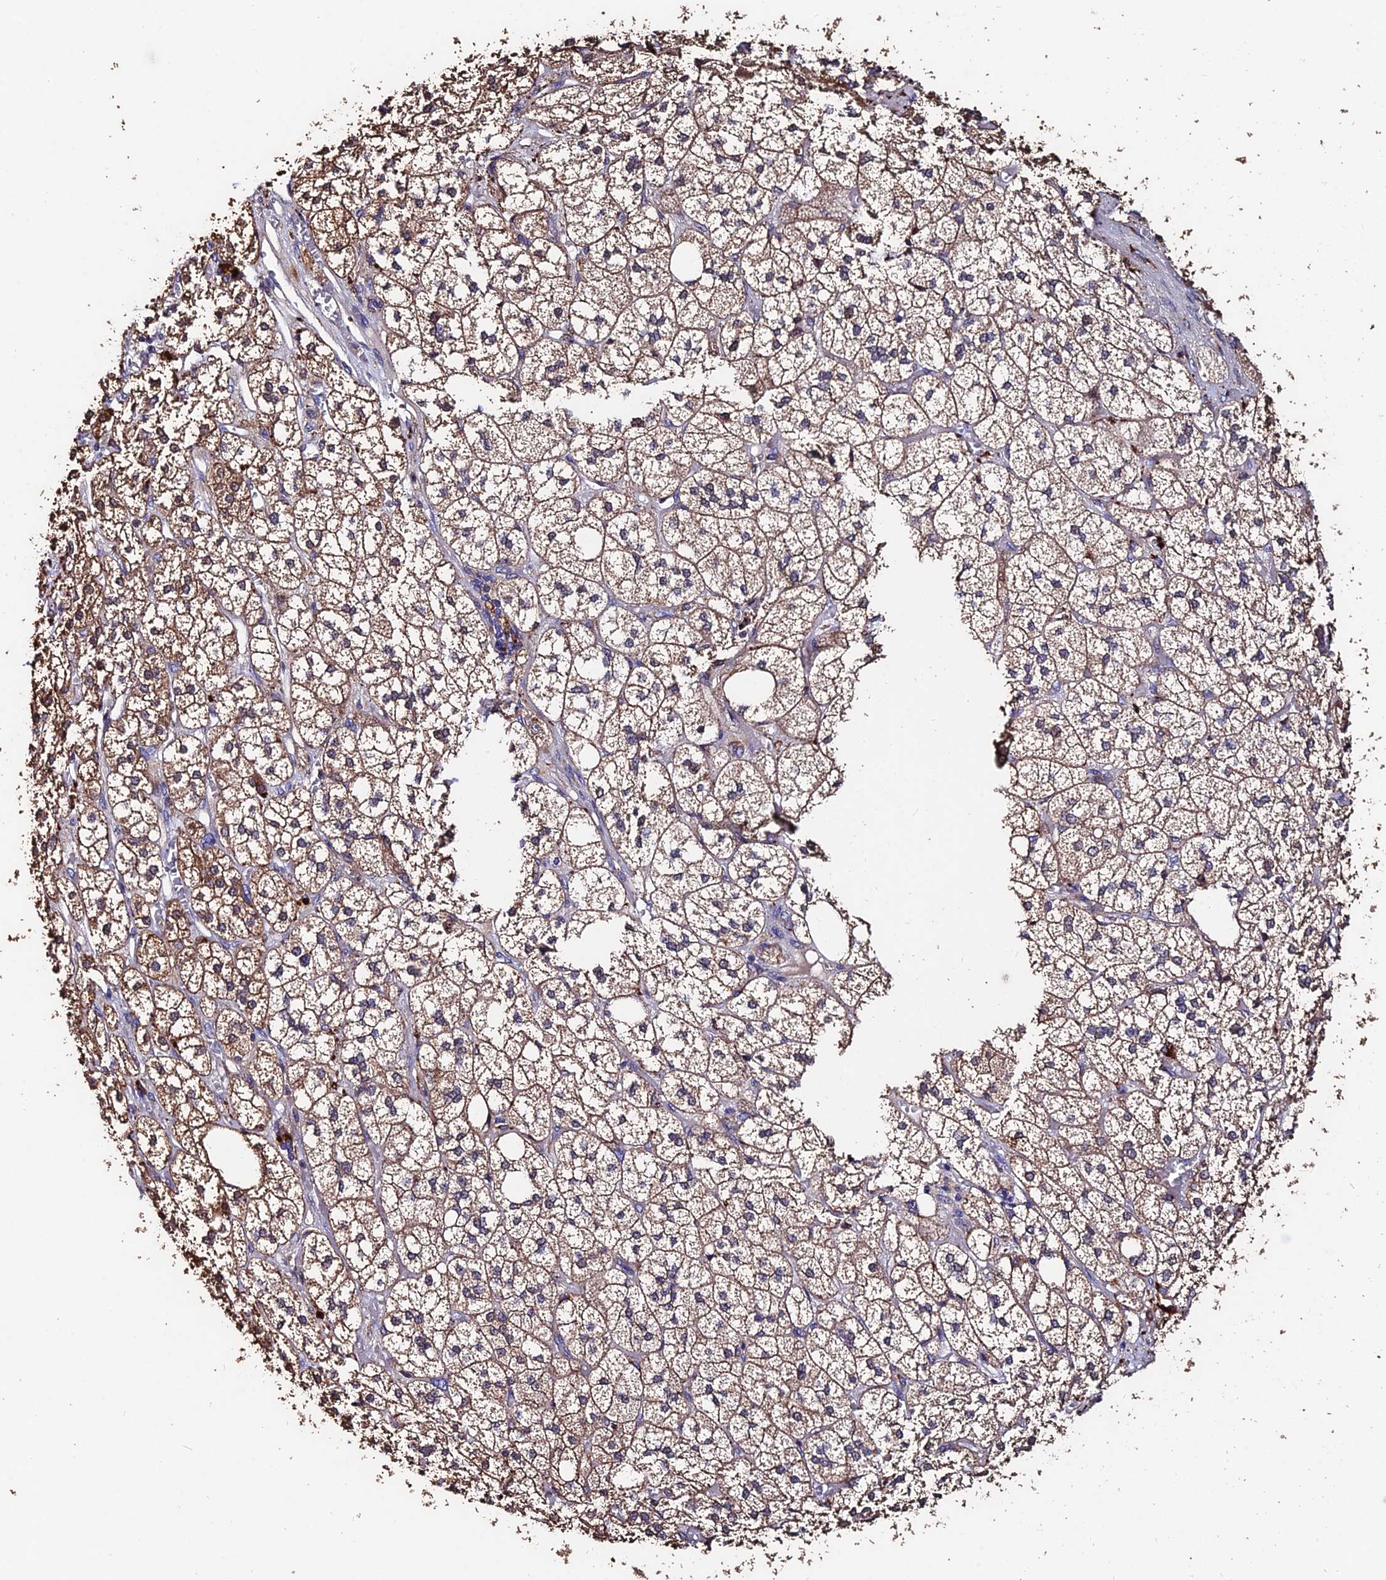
{"staining": {"intensity": "moderate", "quantity": ">75%", "location": "cytoplasmic/membranous"}, "tissue": "adrenal gland", "cell_type": "Glandular cells", "image_type": "normal", "snomed": [{"axis": "morphology", "description": "Normal tissue, NOS"}, {"axis": "topography", "description": "Adrenal gland"}], "caption": "IHC micrograph of benign adrenal gland stained for a protein (brown), which reveals medium levels of moderate cytoplasmic/membranous positivity in approximately >75% of glandular cells.", "gene": "ACTR5", "patient": {"sex": "male", "age": 61}}